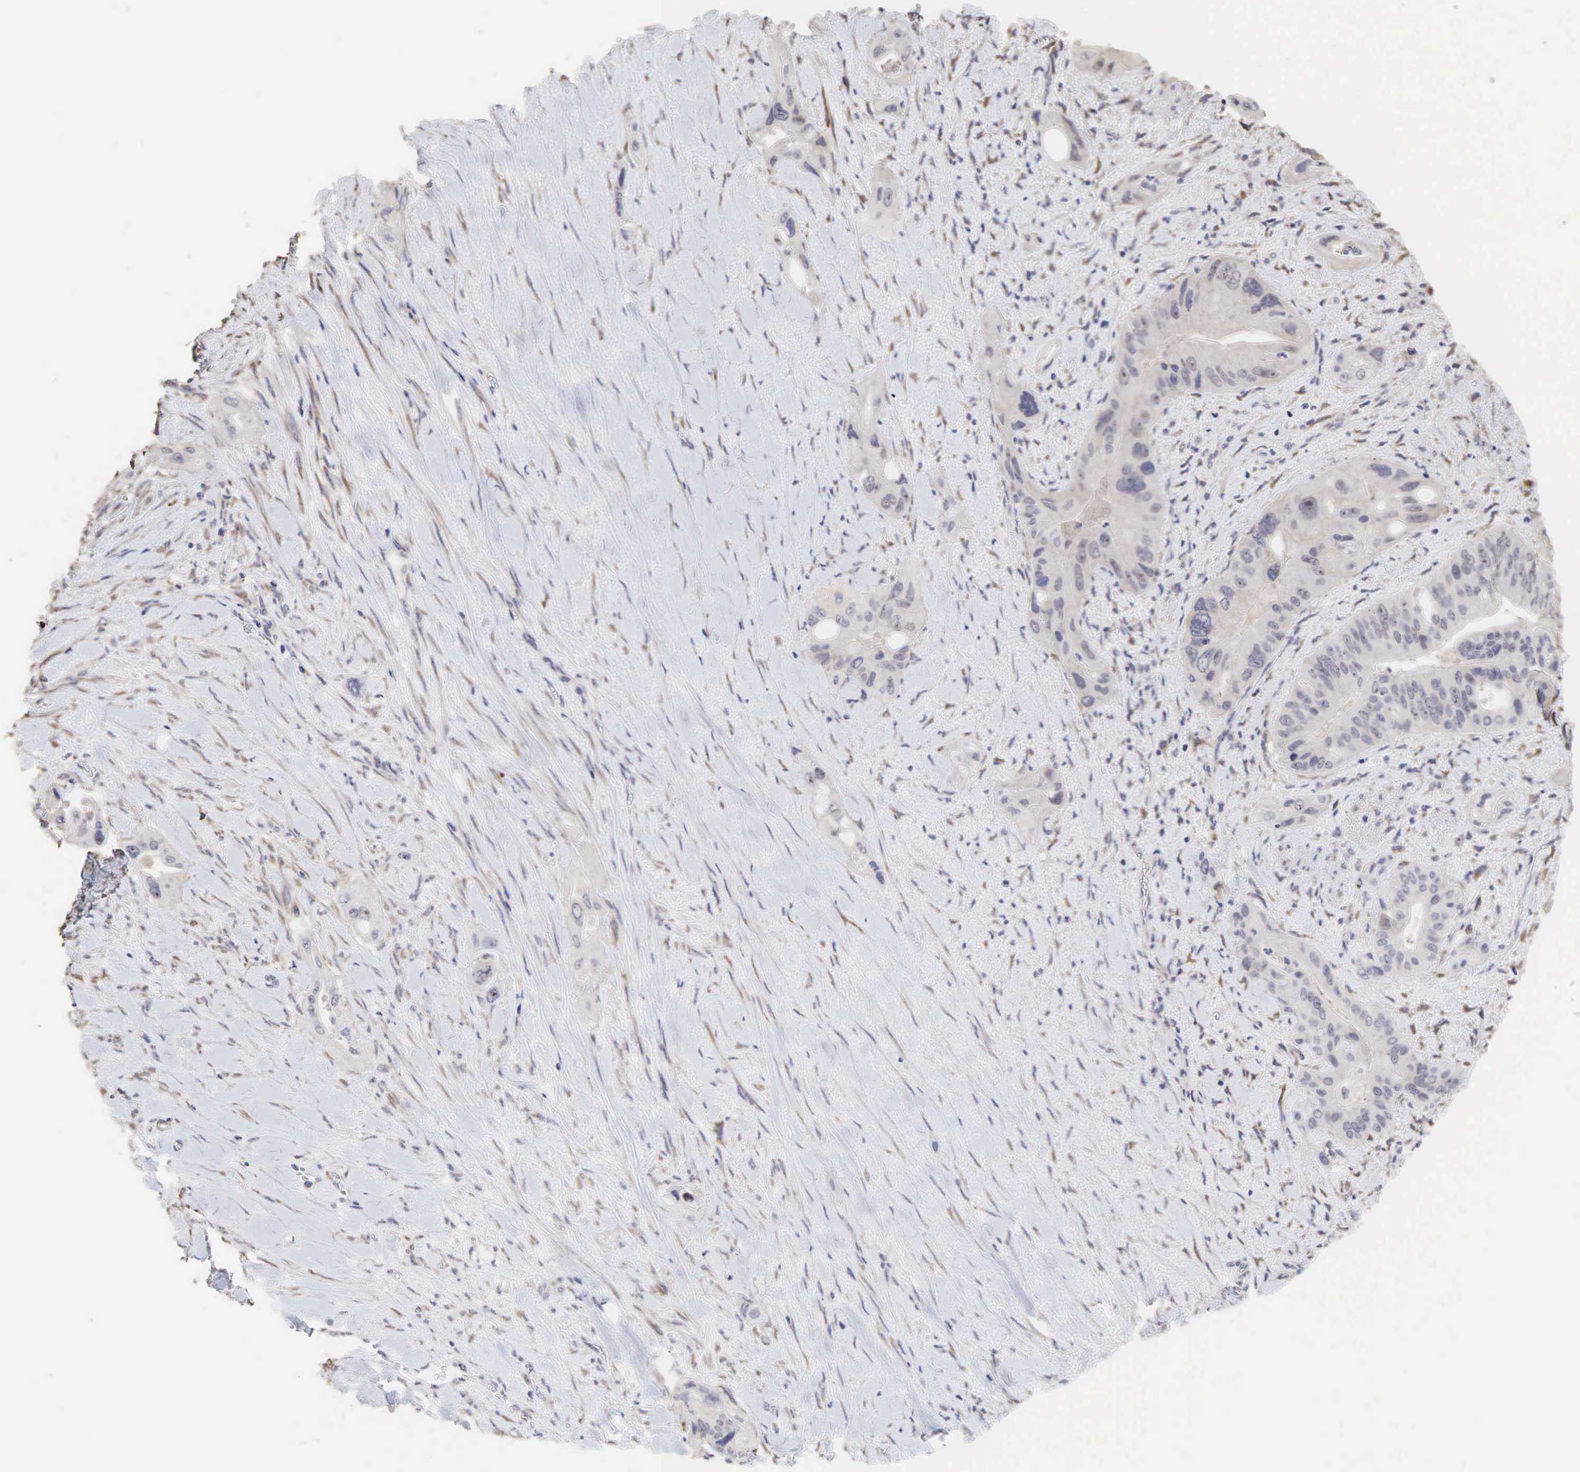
{"staining": {"intensity": "weak", "quantity": ">75%", "location": "cytoplasmic/membranous"}, "tissue": "pancreatic cancer", "cell_type": "Tumor cells", "image_type": "cancer", "snomed": [{"axis": "morphology", "description": "Adenocarcinoma, NOS"}, {"axis": "topography", "description": "Pancreas"}], "caption": "The immunohistochemical stain labels weak cytoplasmic/membranous staining in tumor cells of pancreatic adenocarcinoma tissue. (DAB (3,3'-diaminobenzidine) IHC with brightfield microscopy, high magnification).", "gene": "DKC1", "patient": {"sex": "male", "age": 77}}